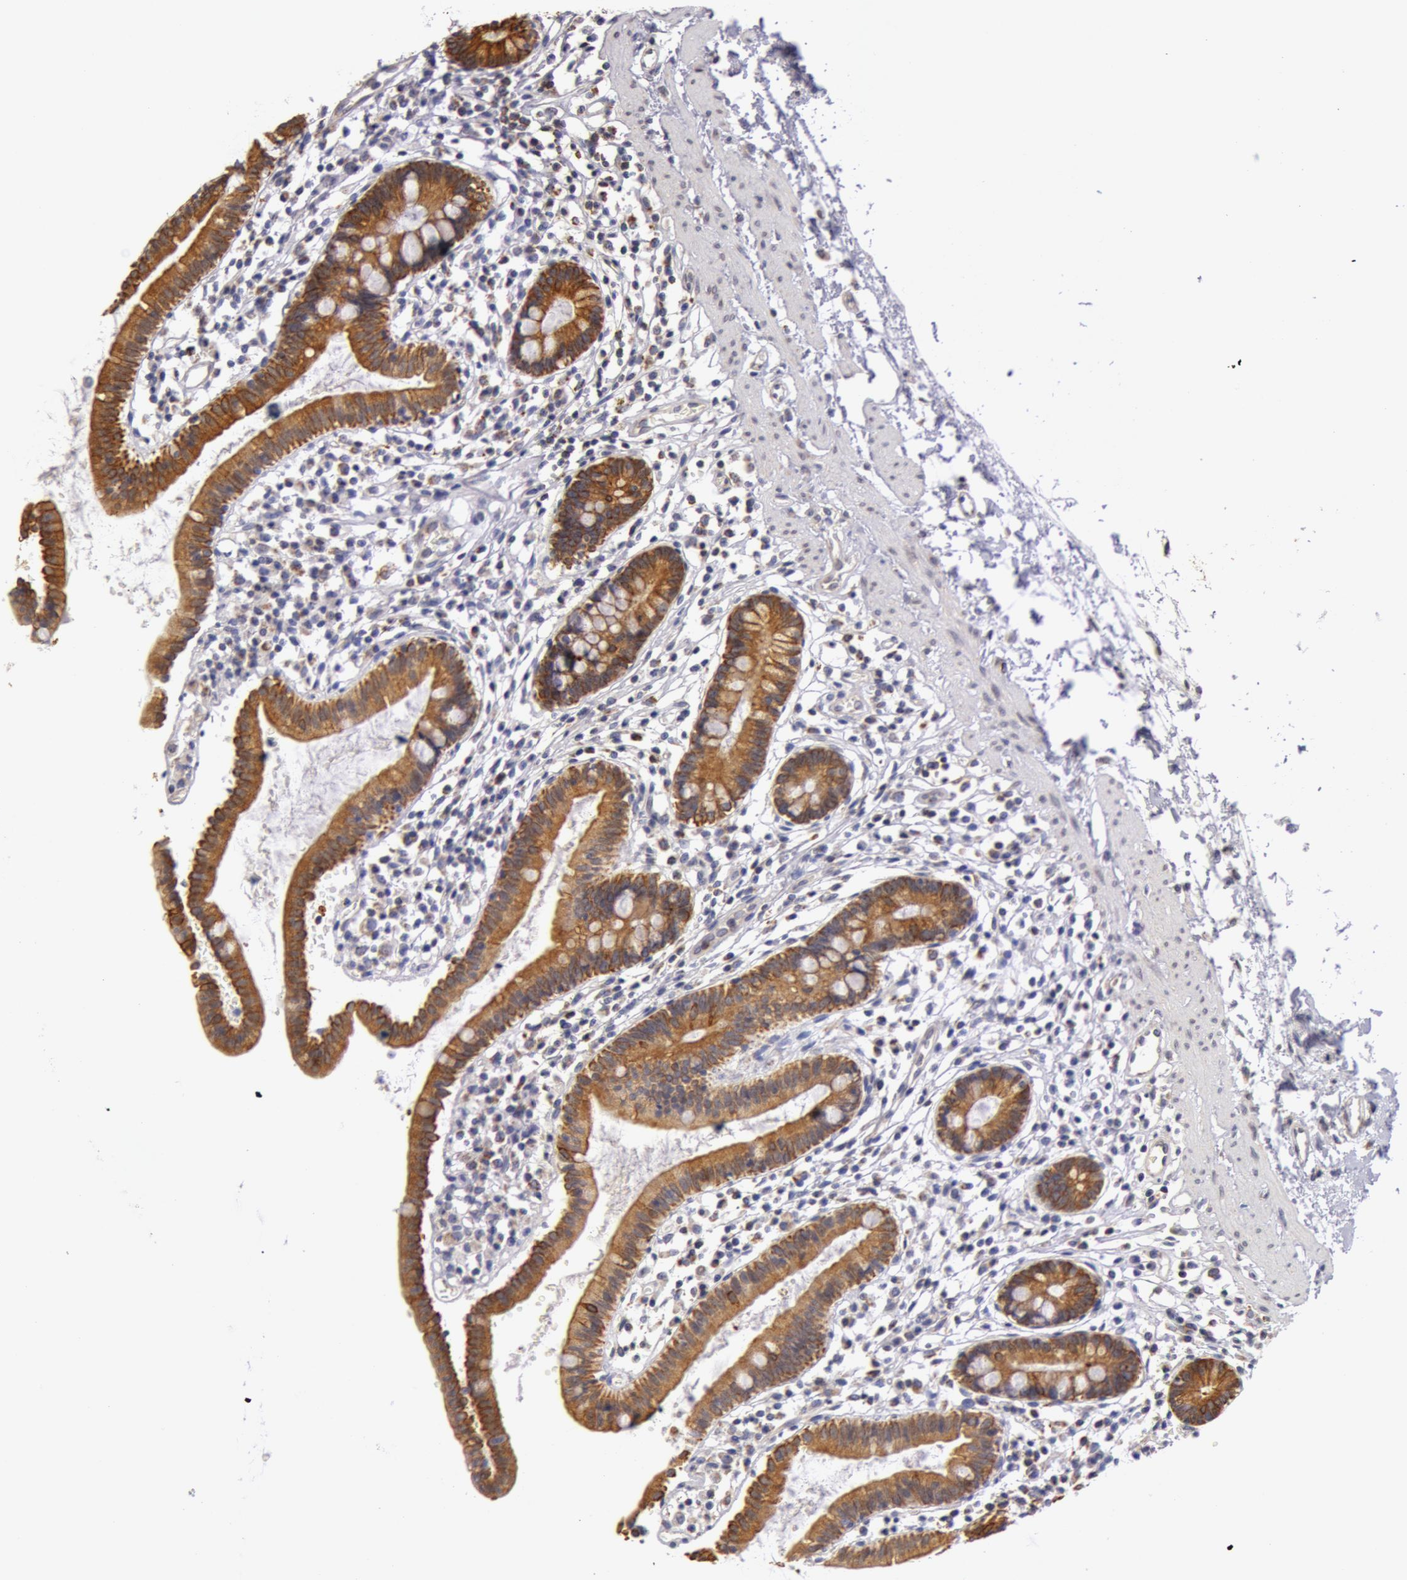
{"staining": {"intensity": "moderate", "quantity": ">75%", "location": "cytoplasmic/membranous"}, "tissue": "small intestine", "cell_type": "Glandular cells", "image_type": "normal", "snomed": [{"axis": "morphology", "description": "Normal tissue, NOS"}, {"axis": "topography", "description": "Small intestine"}], "caption": "Protein expression analysis of benign human small intestine reveals moderate cytoplasmic/membranous staining in approximately >75% of glandular cells.", "gene": "KRT18", "patient": {"sex": "female", "age": 37}}